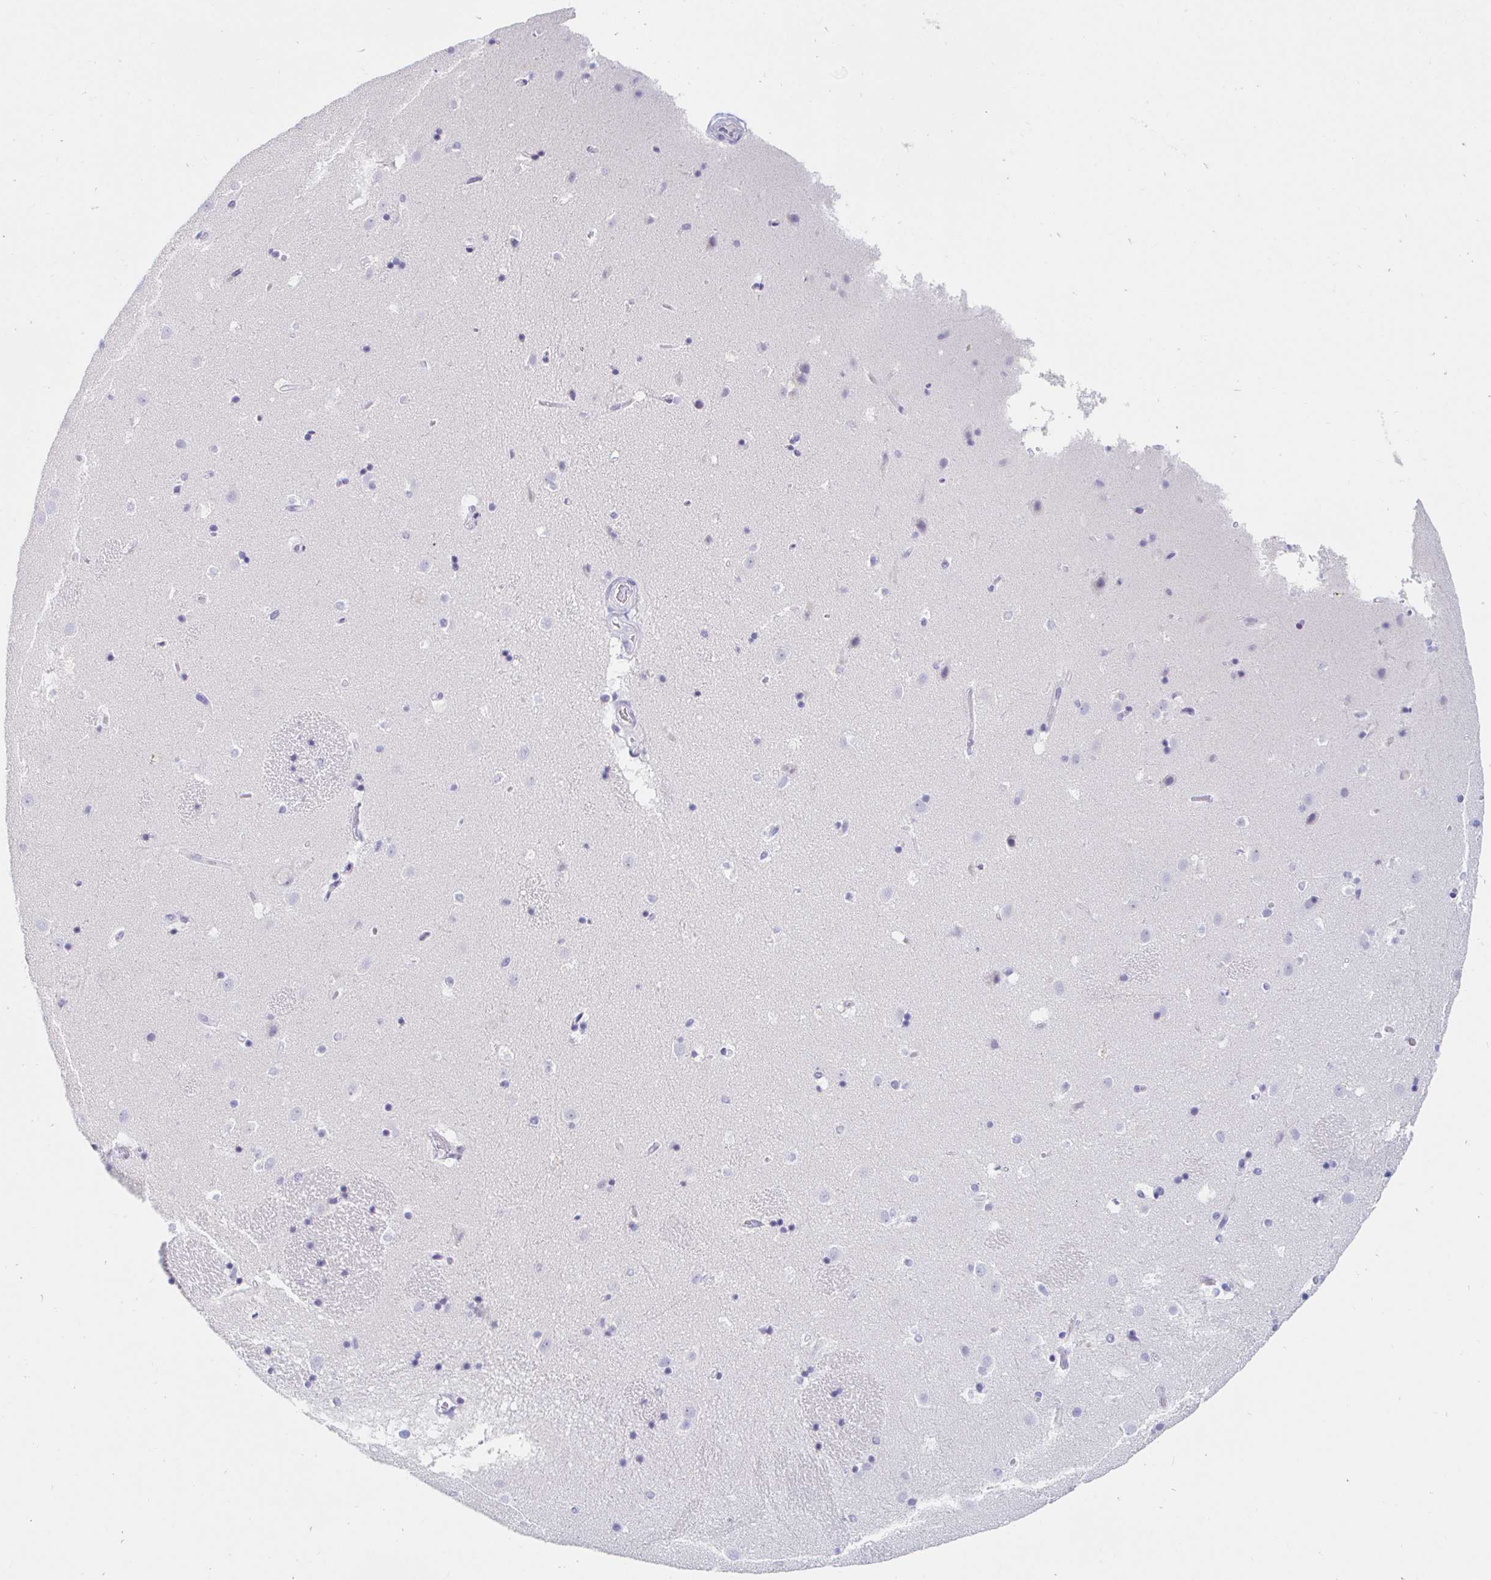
{"staining": {"intensity": "negative", "quantity": "none", "location": "none"}, "tissue": "caudate", "cell_type": "Glial cells", "image_type": "normal", "snomed": [{"axis": "morphology", "description": "Normal tissue, NOS"}, {"axis": "topography", "description": "Lateral ventricle wall"}], "caption": "The histopathology image shows no staining of glial cells in benign caudate. (DAB immunohistochemistry (IHC) with hematoxylin counter stain).", "gene": "TEX44", "patient": {"sex": "male", "age": 37}}